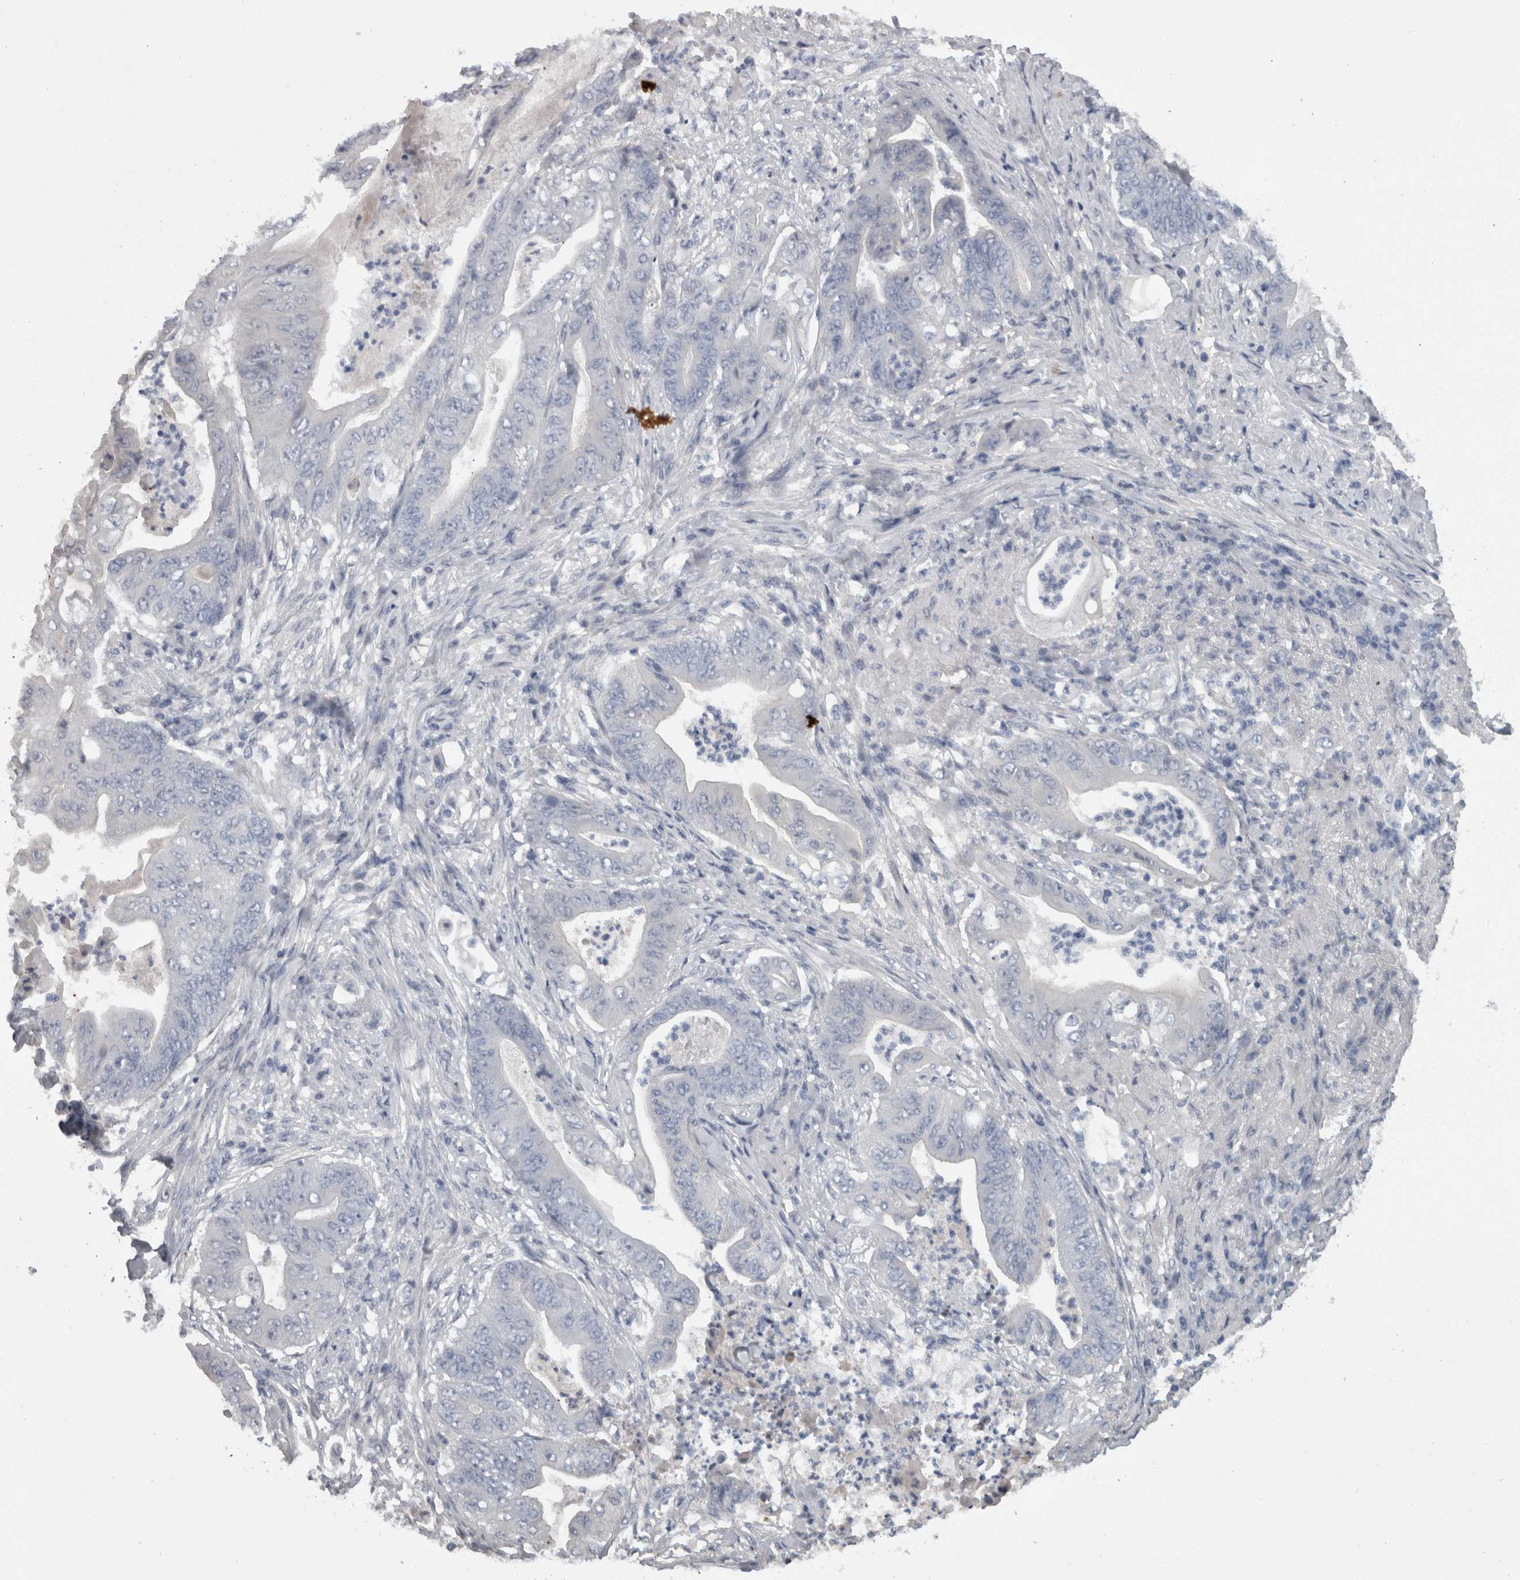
{"staining": {"intensity": "negative", "quantity": "none", "location": "none"}, "tissue": "stomach cancer", "cell_type": "Tumor cells", "image_type": "cancer", "snomed": [{"axis": "morphology", "description": "Adenocarcinoma, NOS"}, {"axis": "topography", "description": "Stomach"}], "caption": "DAB immunohistochemical staining of human stomach cancer (adenocarcinoma) reveals no significant staining in tumor cells. (Stains: DAB (3,3'-diaminobenzidine) immunohistochemistry (IHC) with hematoxylin counter stain, Microscopy: brightfield microscopy at high magnification).", "gene": "CAMK2D", "patient": {"sex": "female", "age": 73}}